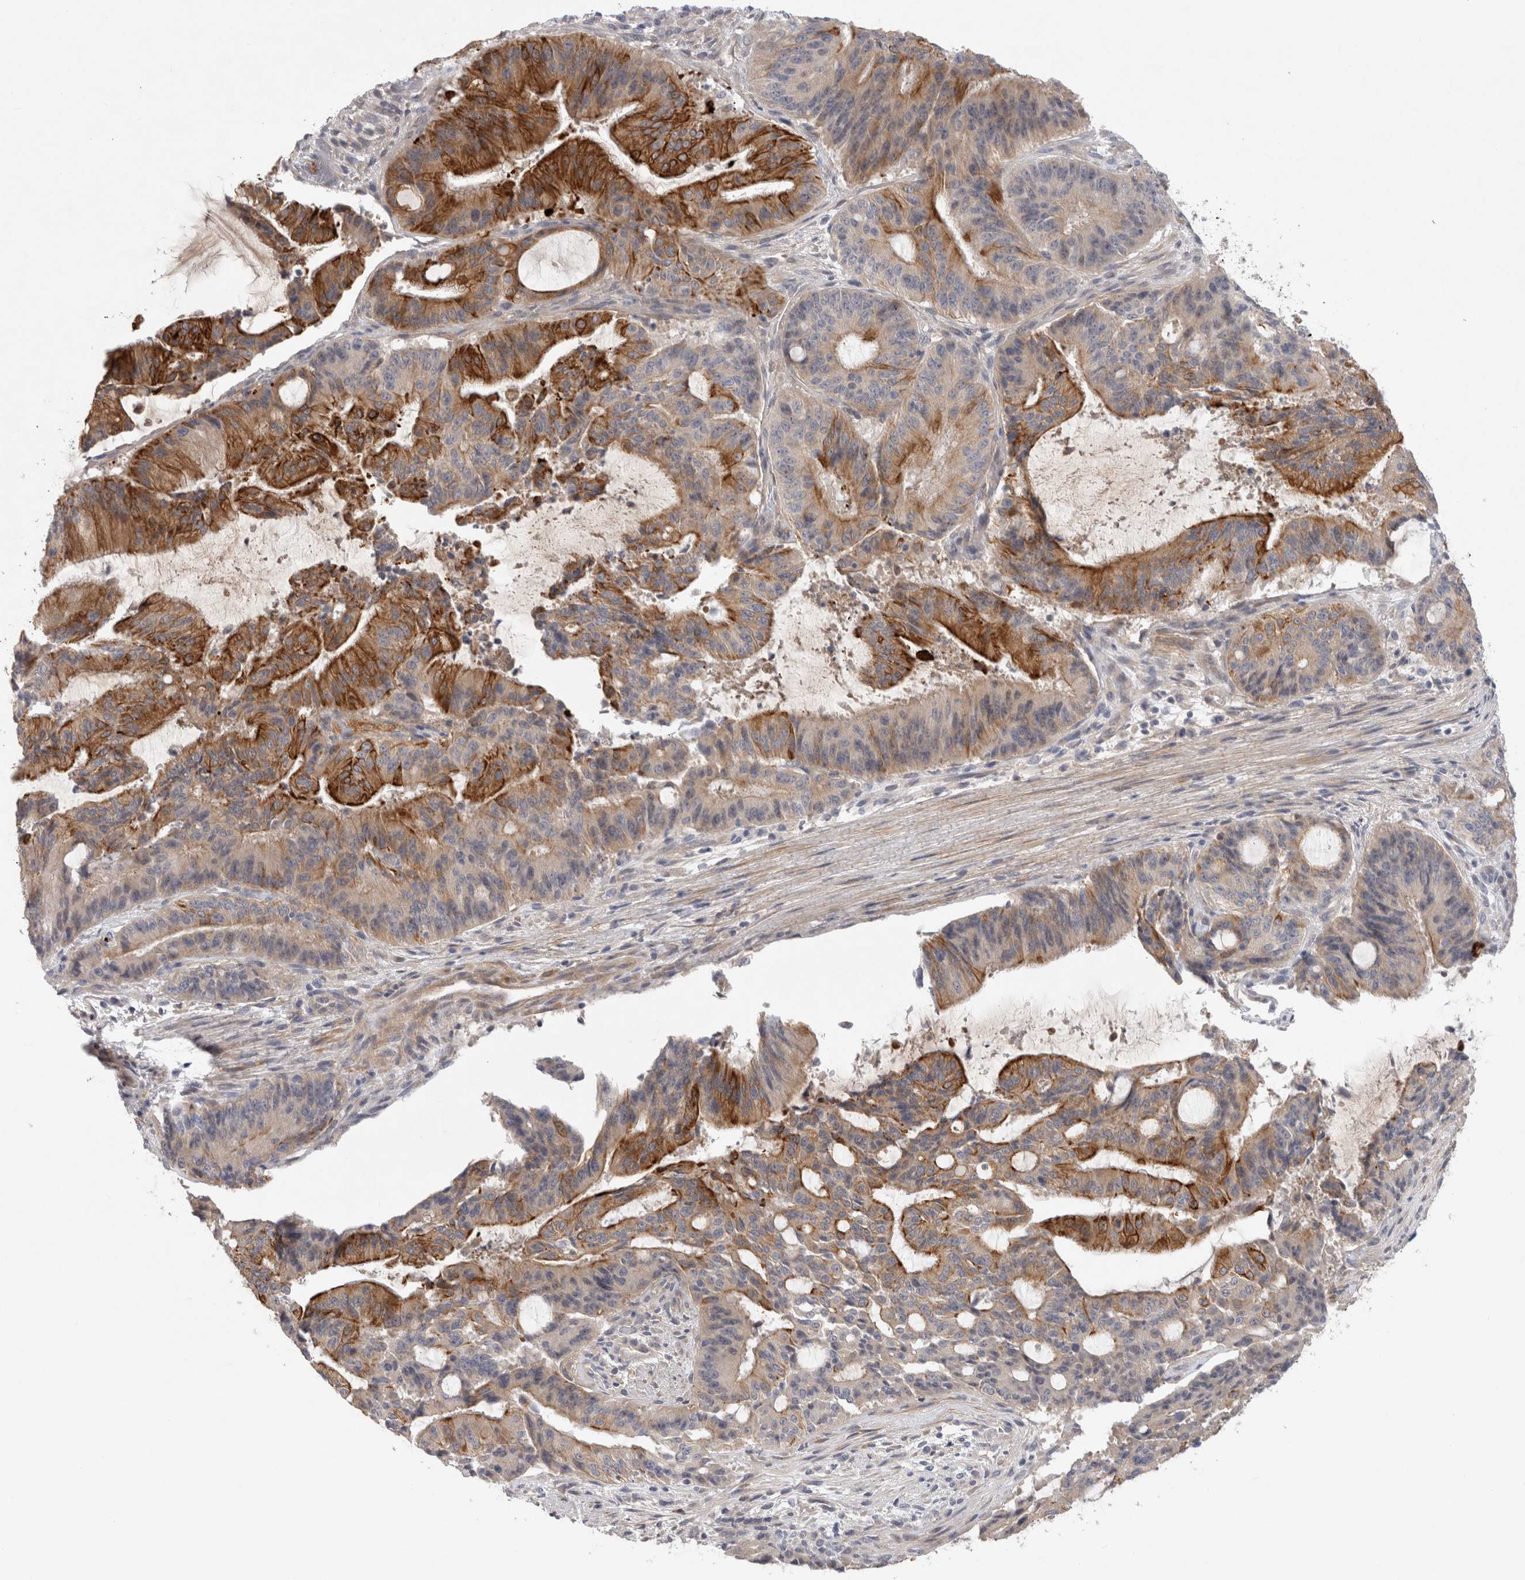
{"staining": {"intensity": "moderate", "quantity": ">75%", "location": "cytoplasmic/membranous"}, "tissue": "liver cancer", "cell_type": "Tumor cells", "image_type": "cancer", "snomed": [{"axis": "morphology", "description": "Normal tissue, NOS"}, {"axis": "morphology", "description": "Cholangiocarcinoma"}, {"axis": "topography", "description": "Liver"}, {"axis": "topography", "description": "Peripheral nerve tissue"}], "caption": "Liver cholangiocarcinoma stained with a brown dye displays moderate cytoplasmic/membranous positive staining in approximately >75% of tumor cells.", "gene": "BZW2", "patient": {"sex": "female", "age": 73}}